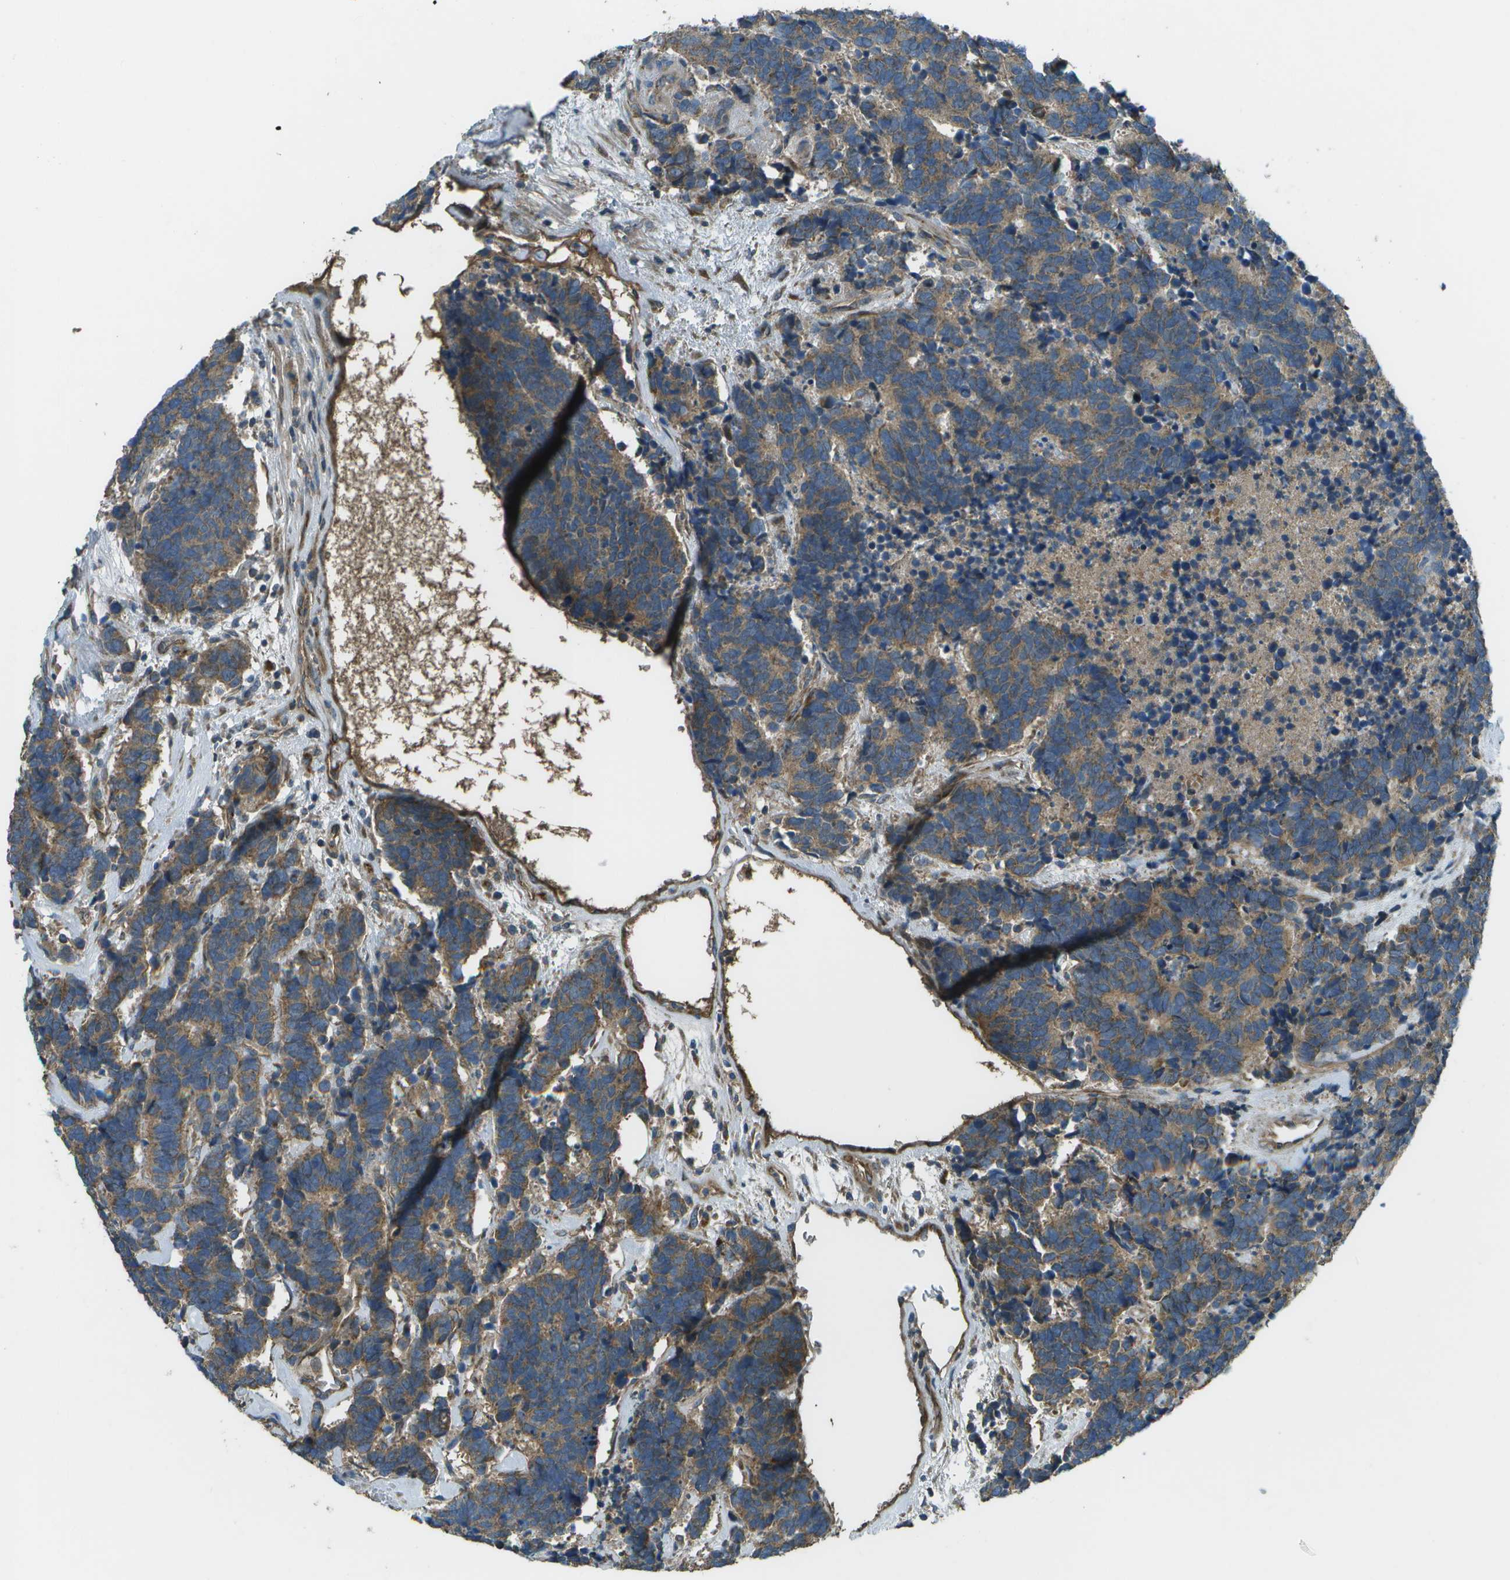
{"staining": {"intensity": "moderate", "quantity": ">75%", "location": "cytoplasmic/membranous"}, "tissue": "carcinoid", "cell_type": "Tumor cells", "image_type": "cancer", "snomed": [{"axis": "morphology", "description": "Carcinoma, NOS"}, {"axis": "morphology", "description": "Carcinoid, malignant, NOS"}, {"axis": "topography", "description": "Urinary bladder"}], "caption": "Carcinoma stained with a protein marker shows moderate staining in tumor cells.", "gene": "PXYLP1", "patient": {"sex": "male", "age": 57}}